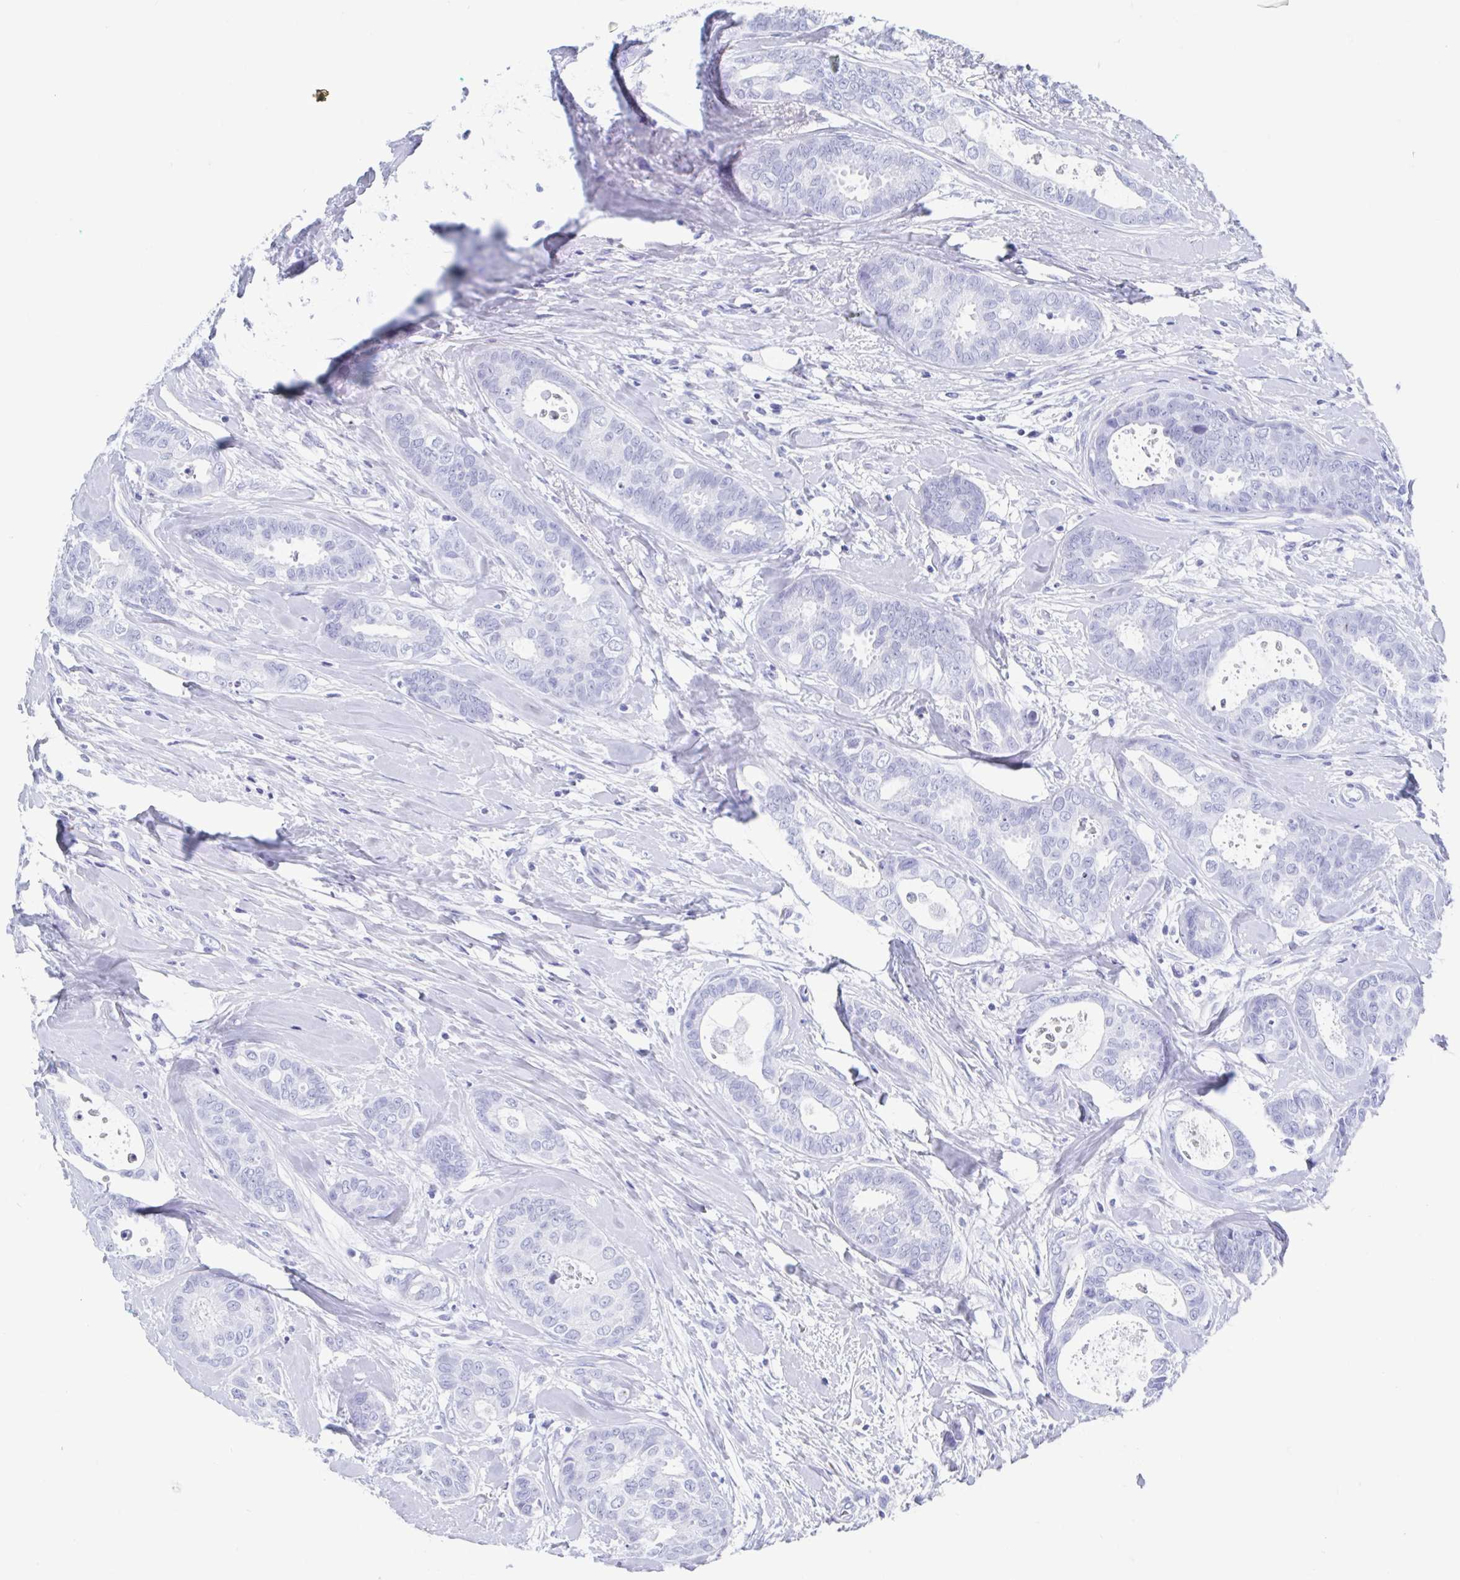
{"staining": {"intensity": "negative", "quantity": "none", "location": "none"}, "tissue": "breast cancer", "cell_type": "Tumor cells", "image_type": "cancer", "snomed": [{"axis": "morphology", "description": "Duct carcinoma"}, {"axis": "topography", "description": "Breast"}], "caption": "Protein analysis of breast cancer (infiltrating ductal carcinoma) displays no significant positivity in tumor cells.", "gene": "C10orf53", "patient": {"sex": "female", "age": 45}}